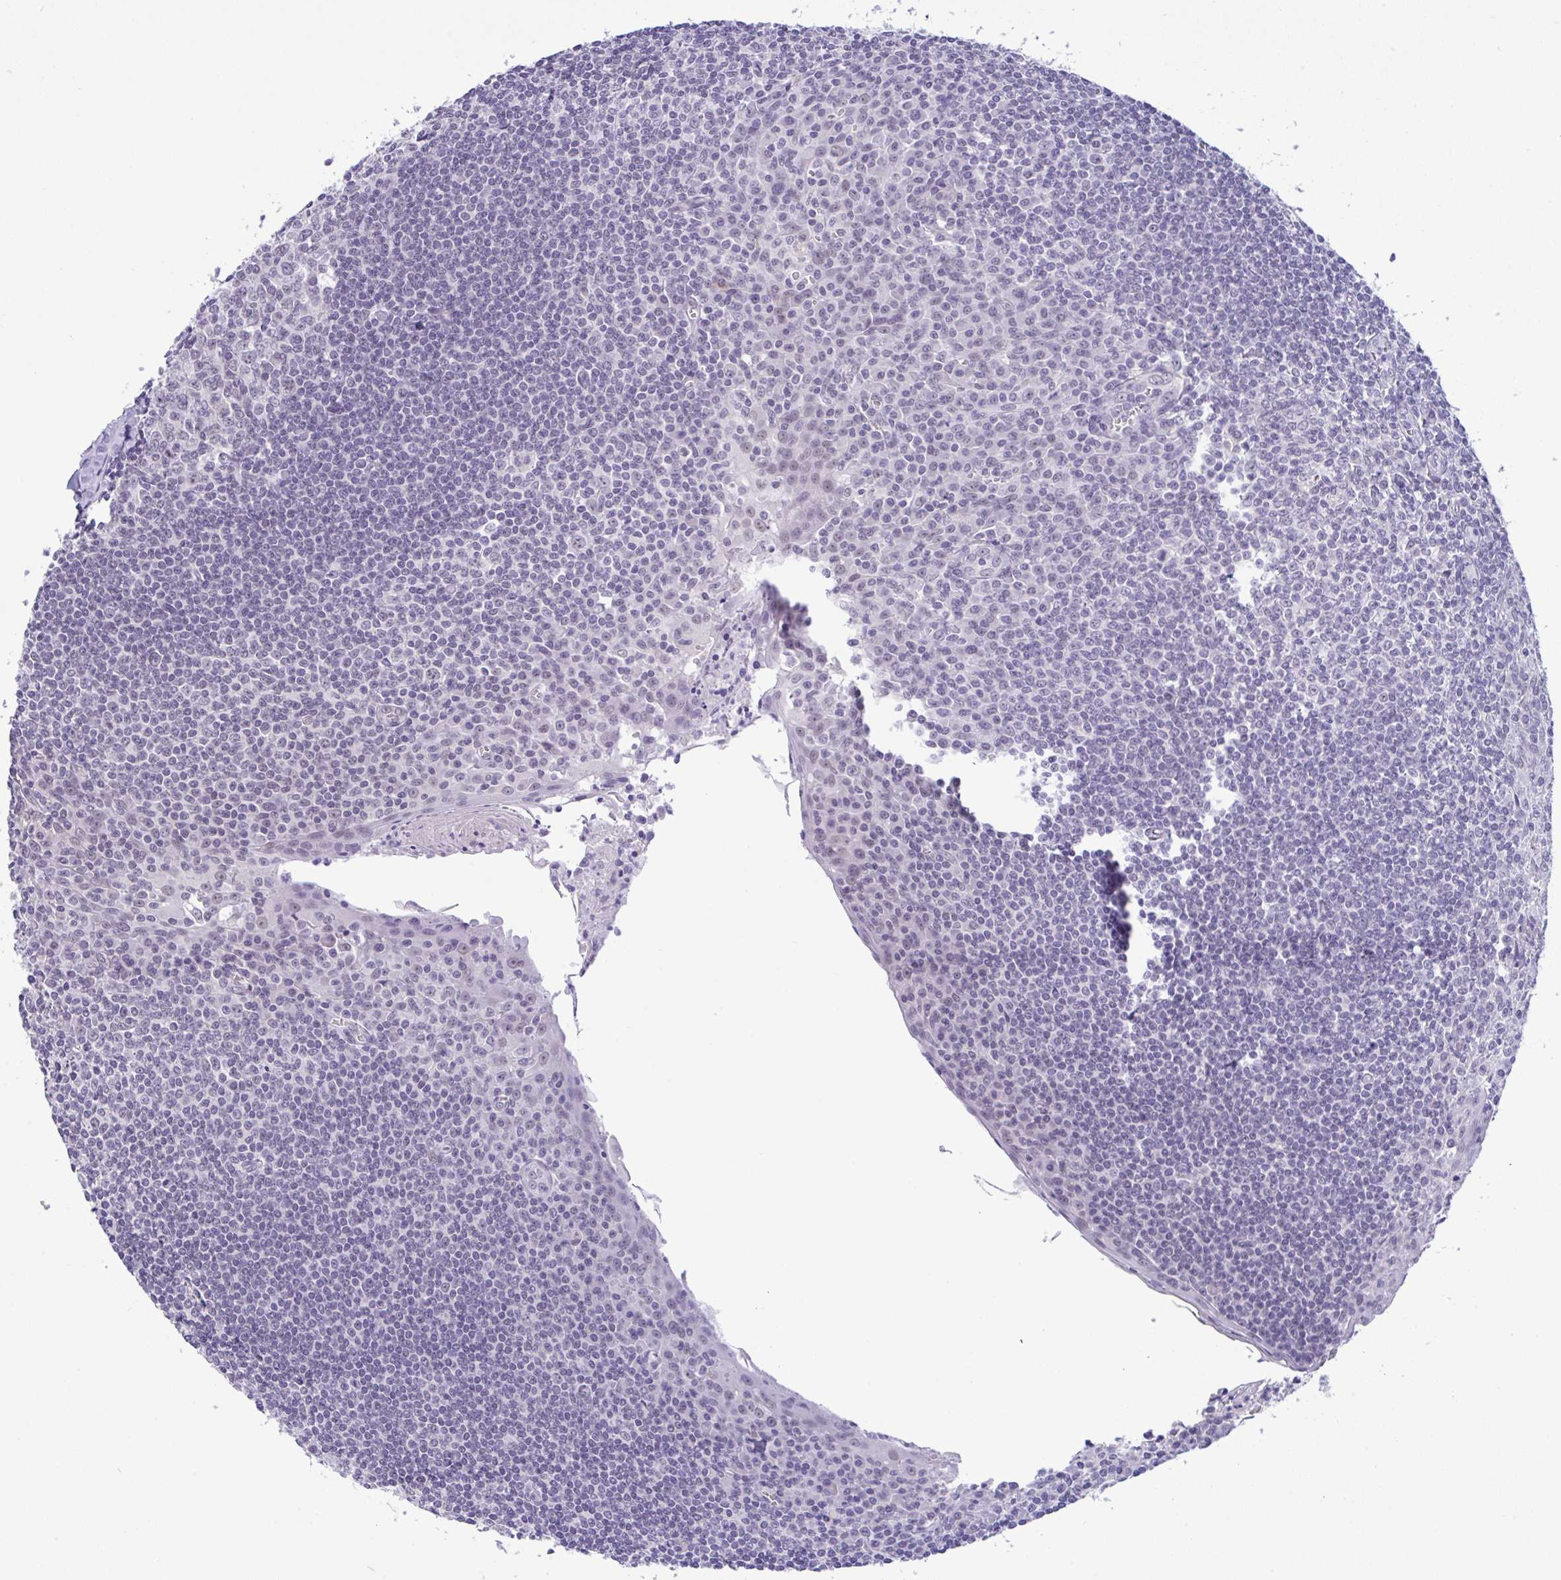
{"staining": {"intensity": "negative", "quantity": "none", "location": "none"}, "tissue": "tonsil", "cell_type": "Germinal center cells", "image_type": "normal", "snomed": [{"axis": "morphology", "description": "Normal tissue, NOS"}, {"axis": "topography", "description": "Tonsil"}], "caption": "Immunohistochemistry photomicrograph of unremarkable tonsil stained for a protein (brown), which shows no expression in germinal center cells.", "gene": "YBX2", "patient": {"sex": "male", "age": 27}}